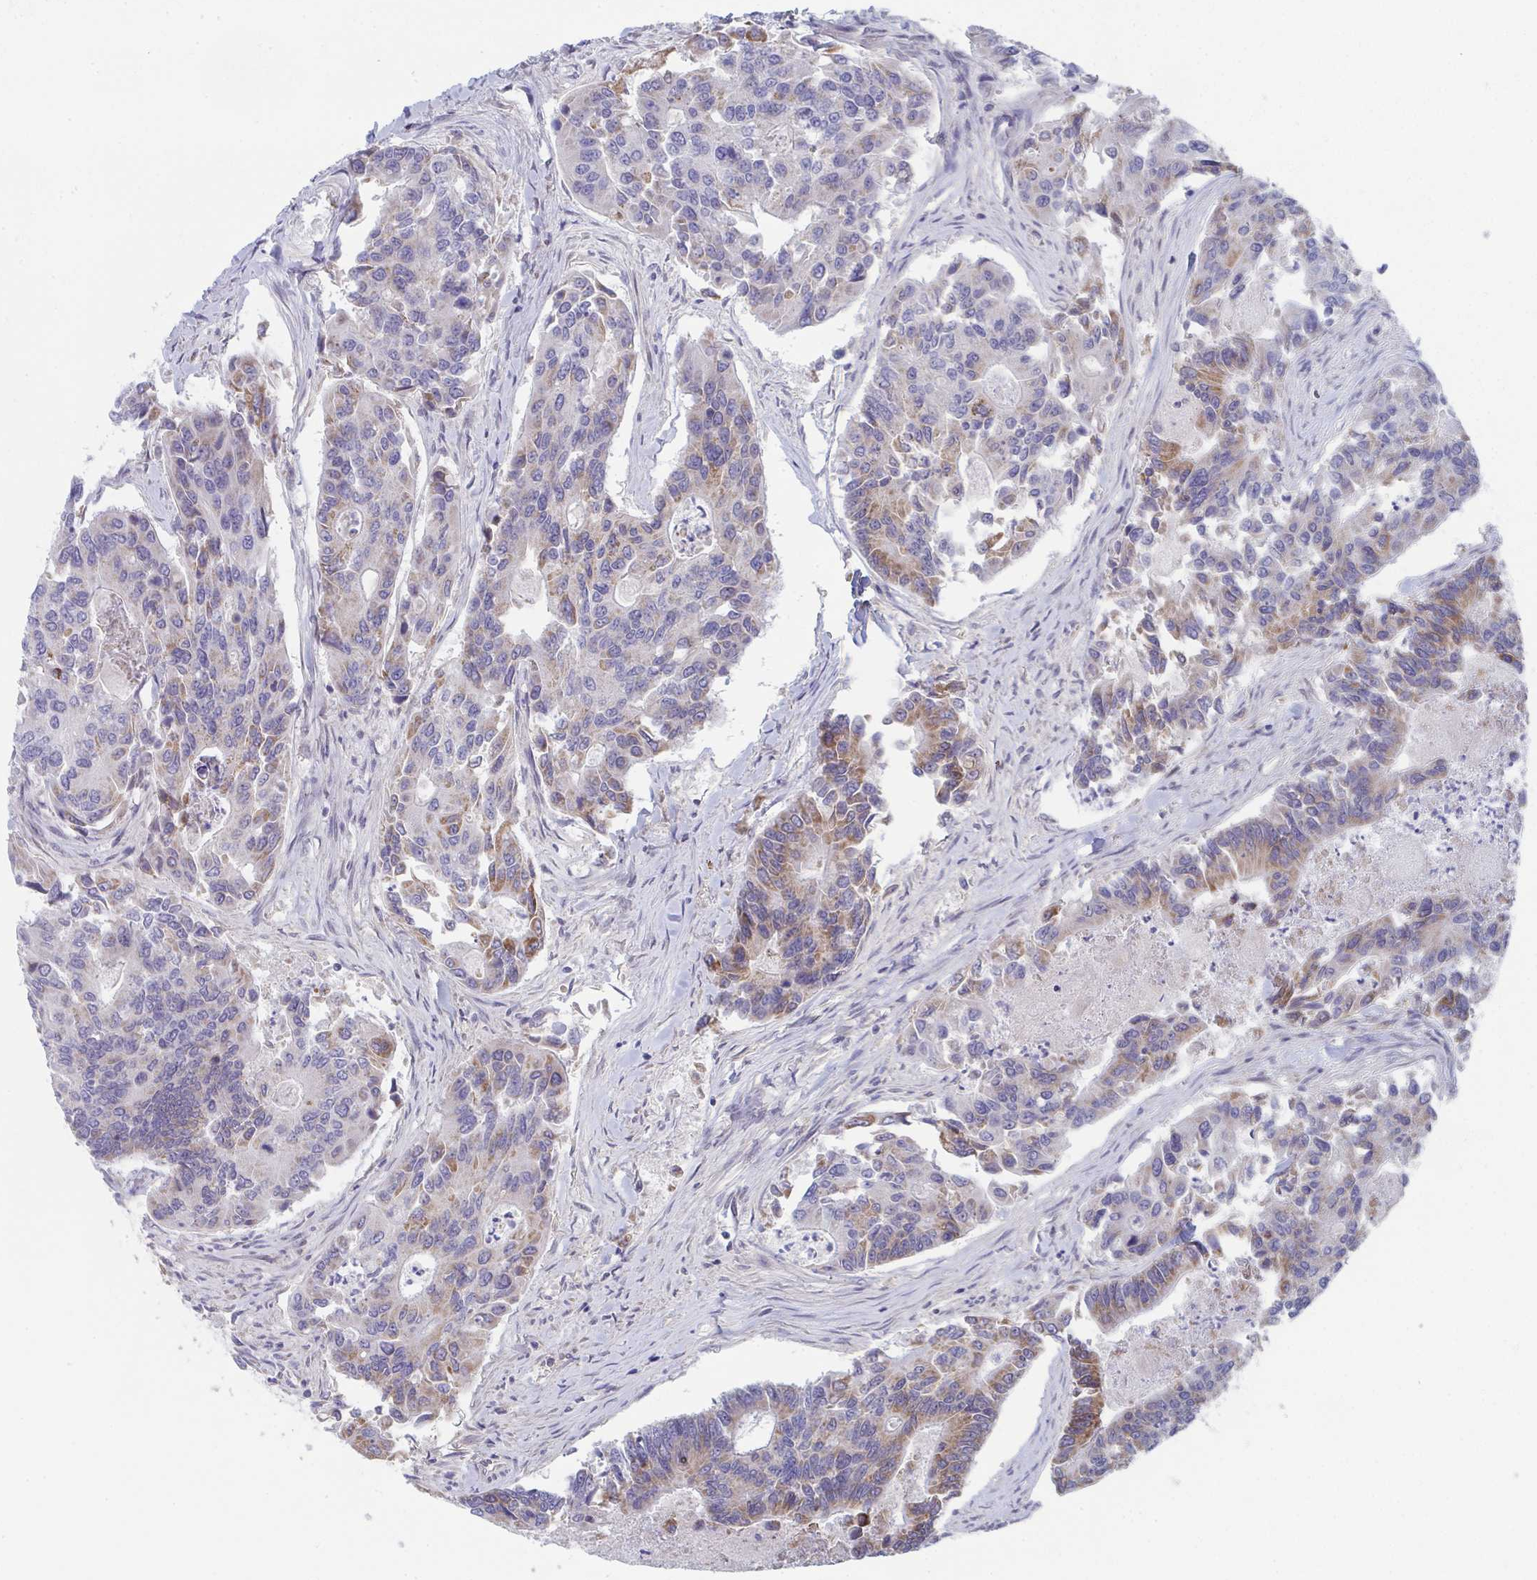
{"staining": {"intensity": "moderate", "quantity": "<25%", "location": "cytoplasmic/membranous"}, "tissue": "colorectal cancer", "cell_type": "Tumor cells", "image_type": "cancer", "snomed": [{"axis": "morphology", "description": "Adenocarcinoma, NOS"}, {"axis": "topography", "description": "Colon"}], "caption": "Colorectal adenocarcinoma was stained to show a protein in brown. There is low levels of moderate cytoplasmic/membranous positivity in about <25% of tumor cells. (DAB (3,3'-diaminobenzidine) IHC, brown staining for protein, blue staining for nuclei).", "gene": "VWDE", "patient": {"sex": "female", "age": 67}}